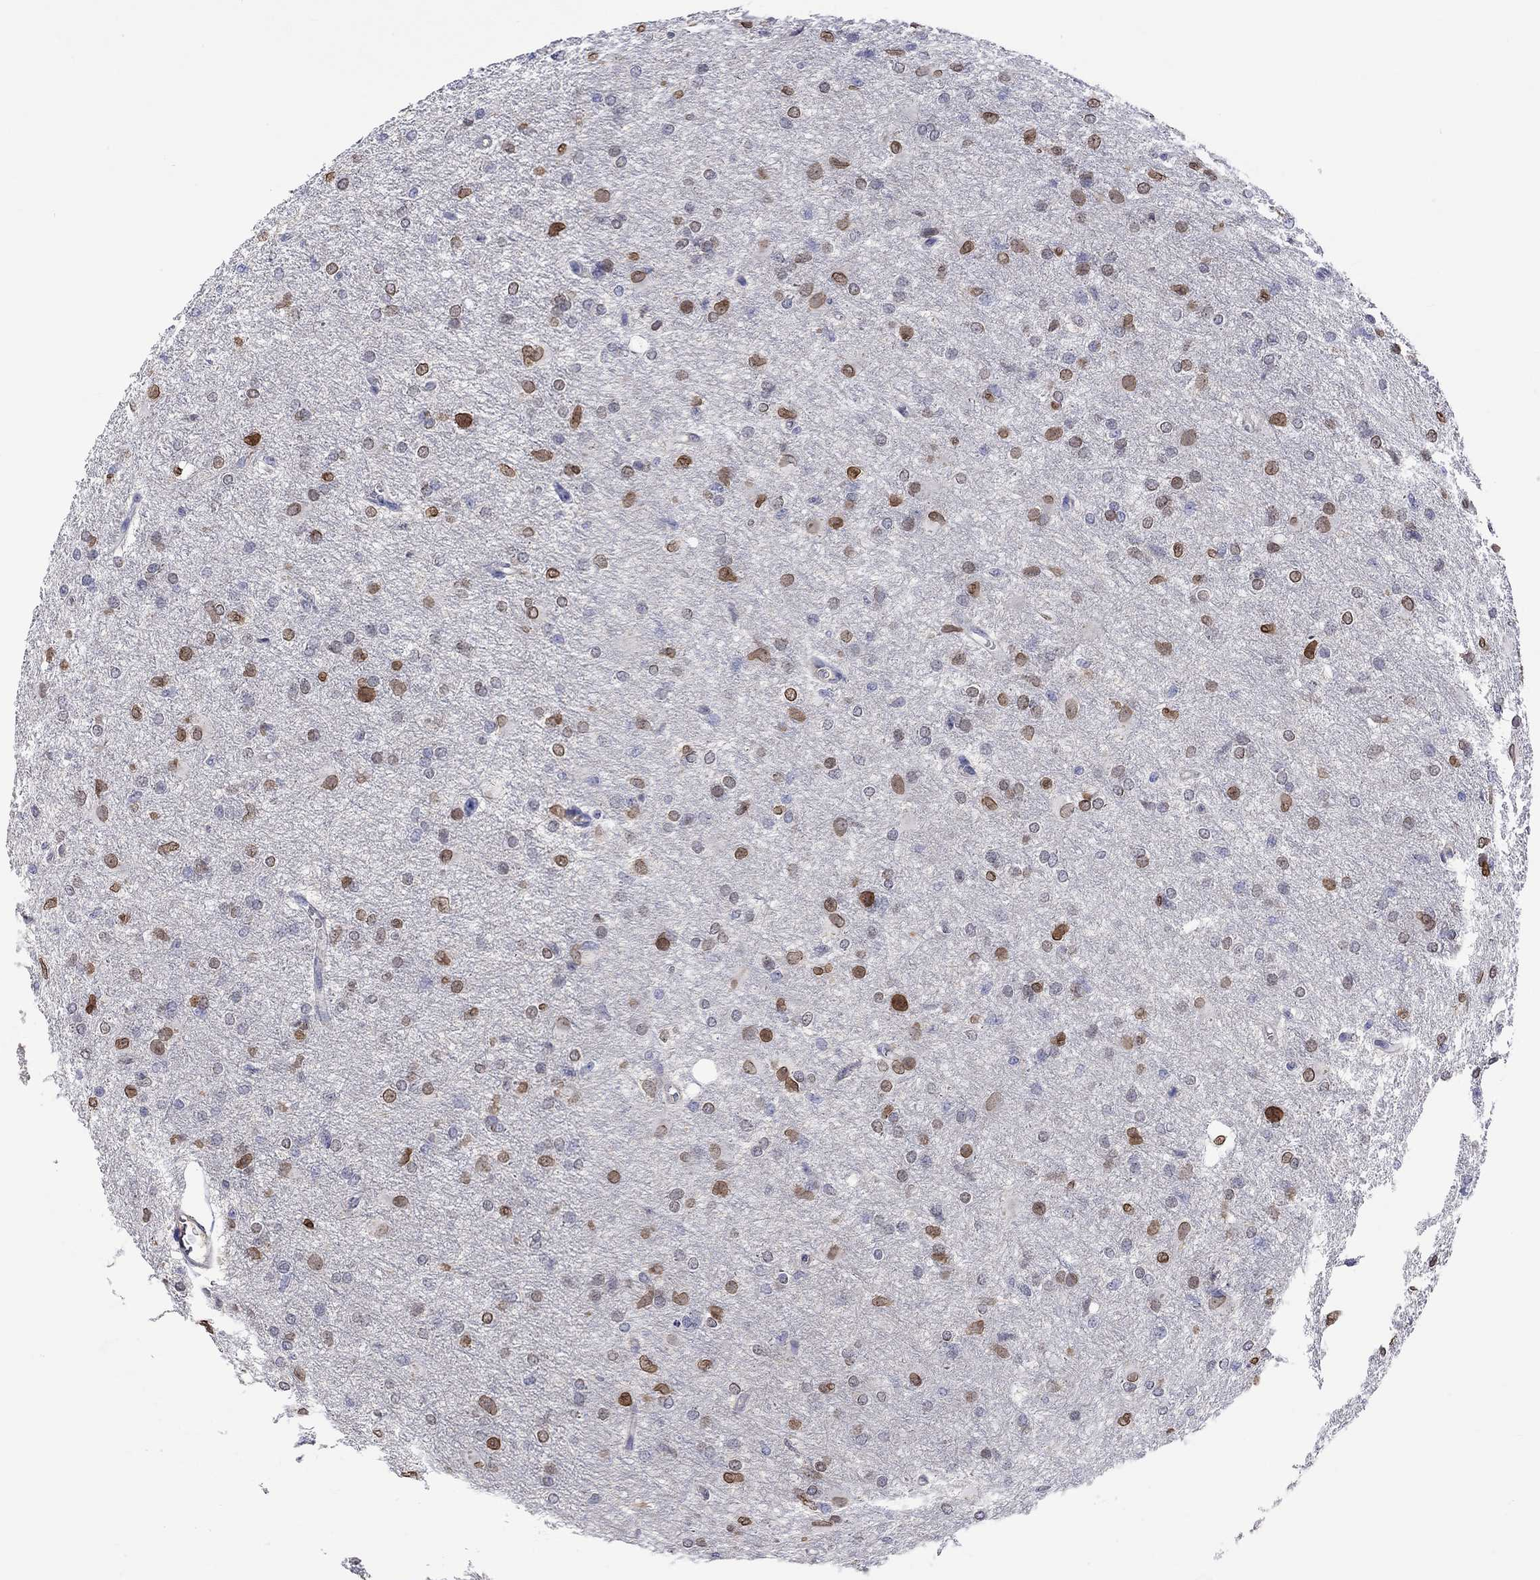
{"staining": {"intensity": "strong", "quantity": "25%-75%", "location": "cytoplasmic/membranous,nuclear"}, "tissue": "glioma", "cell_type": "Tumor cells", "image_type": "cancer", "snomed": [{"axis": "morphology", "description": "Glioma, malignant, High grade"}, {"axis": "topography", "description": "Brain"}], "caption": "Tumor cells reveal high levels of strong cytoplasmic/membranous and nuclear expression in approximately 25%-75% of cells in malignant high-grade glioma.", "gene": "LRFN4", "patient": {"sex": "male", "age": 68}}